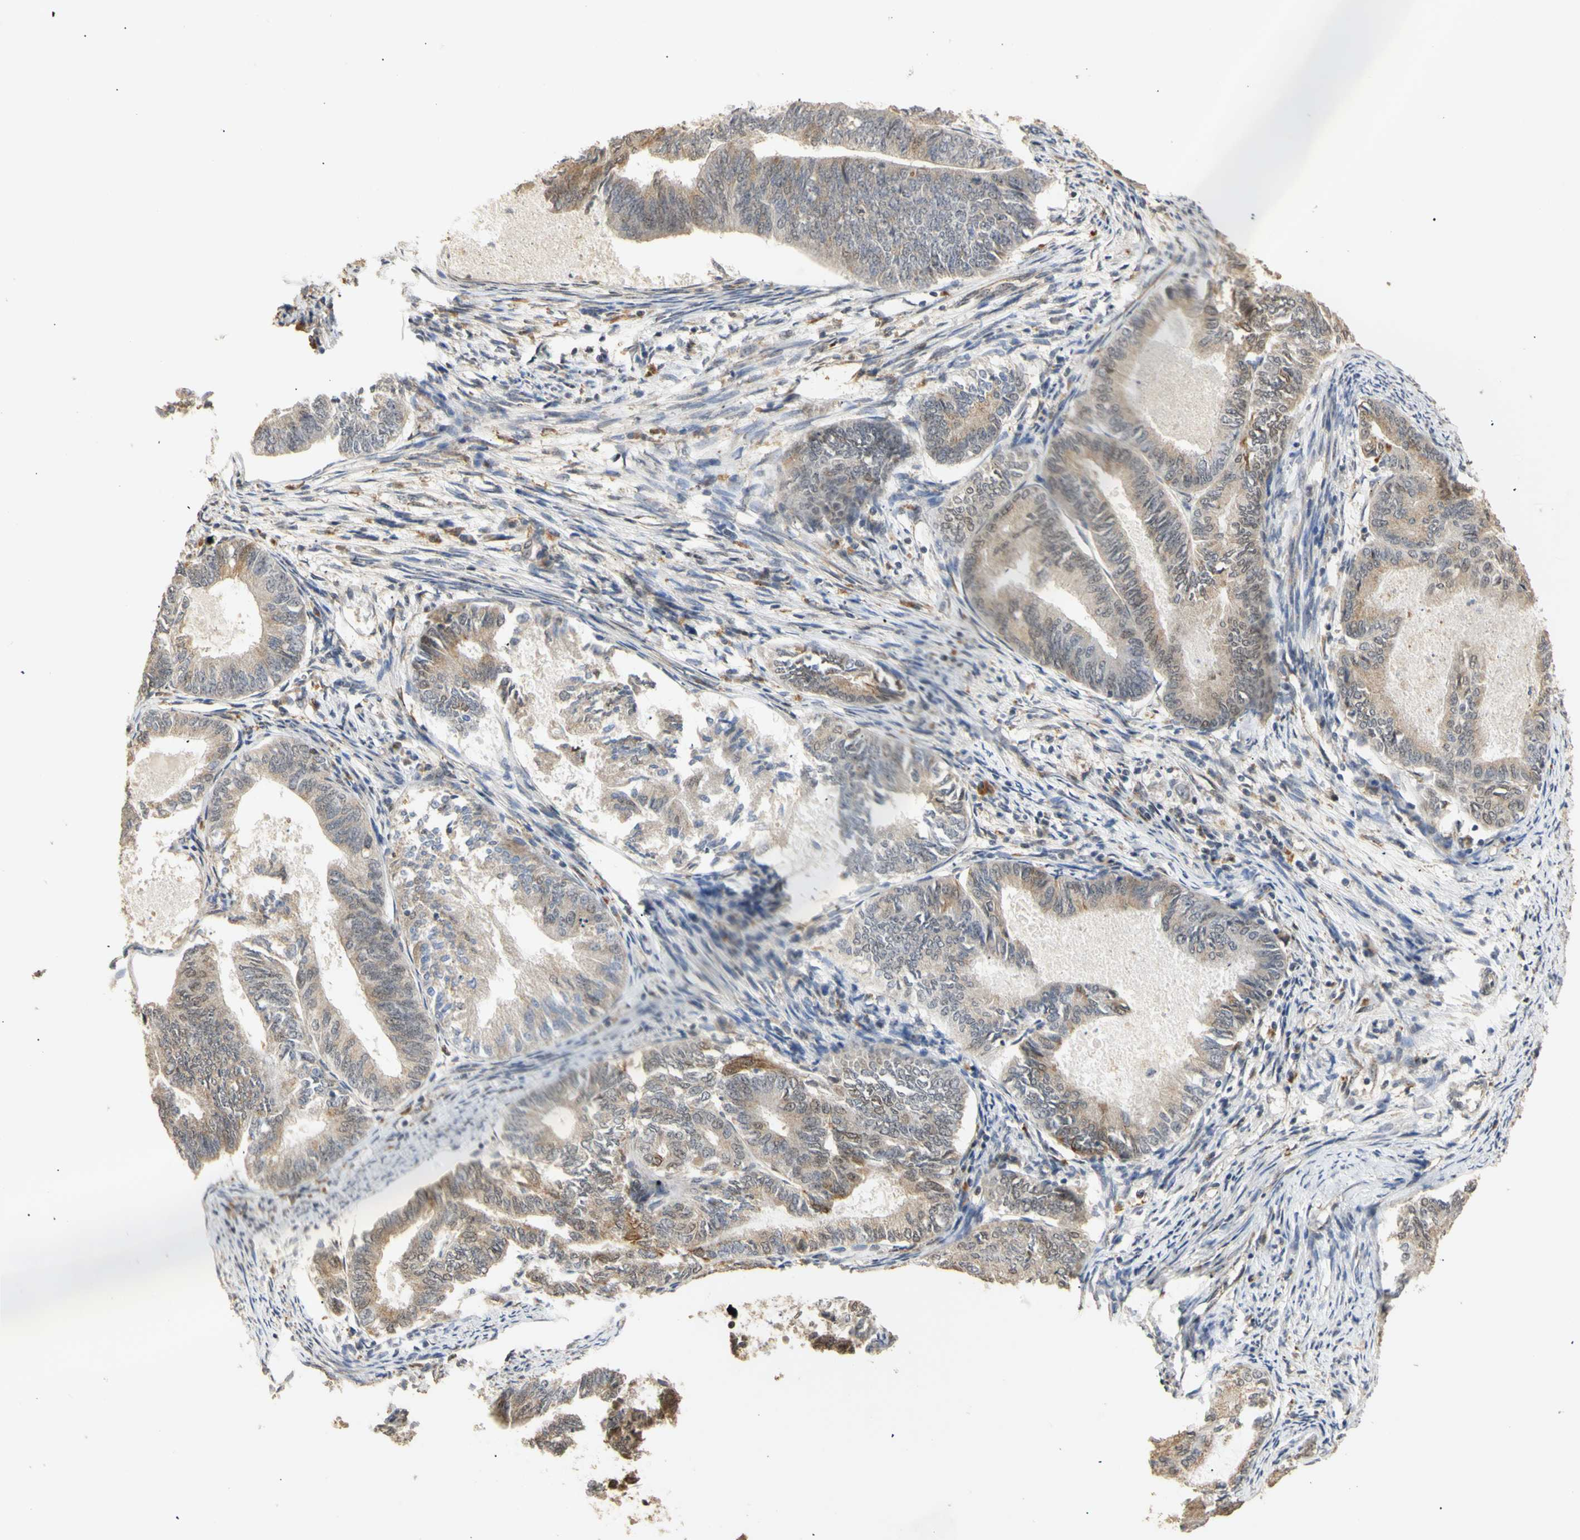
{"staining": {"intensity": "weak", "quantity": "25%-75%", "location": "cytoplasmic/membranous"}, "tissue": "endometrial cancer", "cell_type": "Tumor cells", "image_type": "cancer", "snomed": [{"axis": "morphology", "description": "Adenocarcinoma, NOS"}, {"axis": "topography", "description": "Endometrium"}], "caption": "Immunohistochemistry of human adenocarcinoma (endometrial) reveals low levels of weak cytoplasmic/membranous staining in approximately 25%-75% of tumor cells. (DAB (3,3'-diaminobenzidine) = brown stain, brightfield microscopy at high magnification).", "gene": "GTF2E2", "patient": {"sex": "female", "age": 86}}